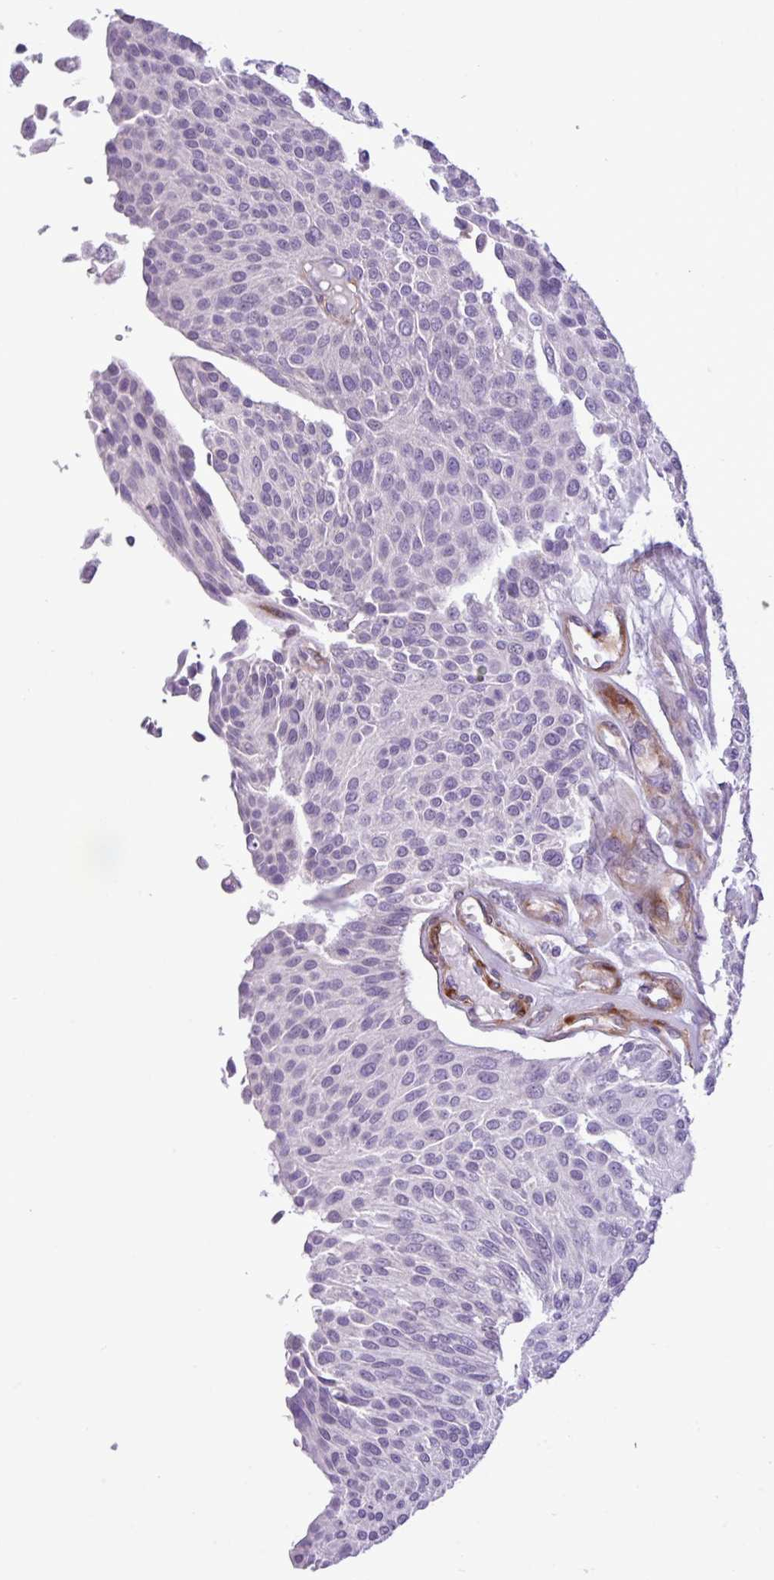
{"staining": {"intensity": "negative", "quantity": "none", "location": "none"}, "tissue": "urothelial cancer", "cell_type": "Tumor cells", "image_type": "cancer", "snomed": [{"axis": "morphology", "description": "Urothelial carcinoma, NOS"}, {"axis": "topography", "description": "Urinary bladder"}], "caption": "A photomicrograph of transitional cell carcinoma stained for a protein exhibits no brown staining in tumor cells.", "gene": "CD248", "patient": {"sex": "male", "age": 55}}